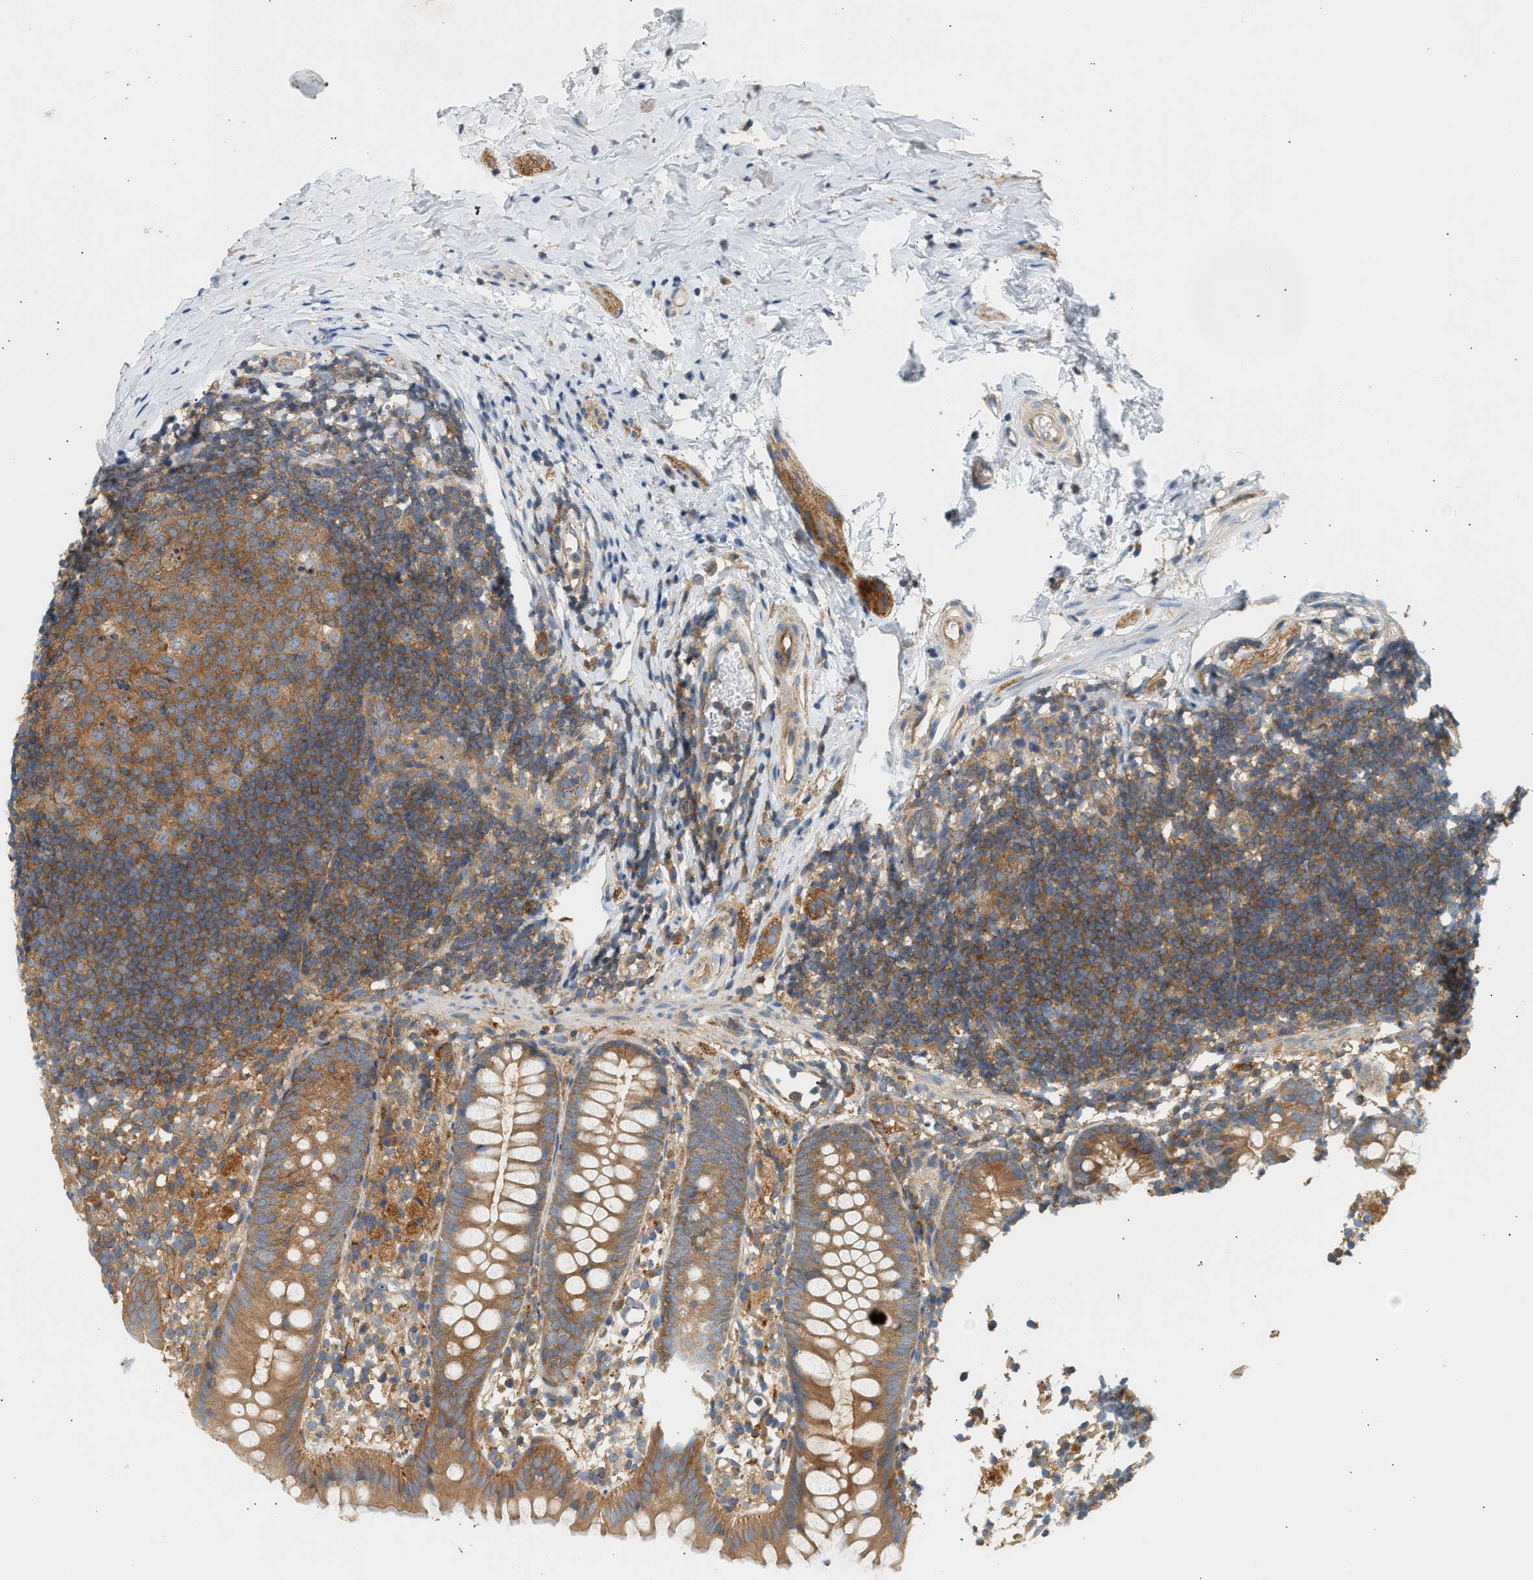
{"staining": {"intensity": "moderate", "quantity": ">75%", "location": "cytoplasmic/membranous"}, "tissue": "appendix", "cell_type": "Glandular cells", "image_type": "normal", "snomed": [{"axis": "morphology", "description": "Normal tissue, NOS"}, {"axis": "topography", "description": "Appendix"}], "caption": "Protein expression by immunohistochemistry reveals moderate cytoplasmic/membranous staining in approximately >75% of glandular cells in normal appendix.", "gene": "PAFAH1B1", "patient": {"sex": "female", "age": 20}}